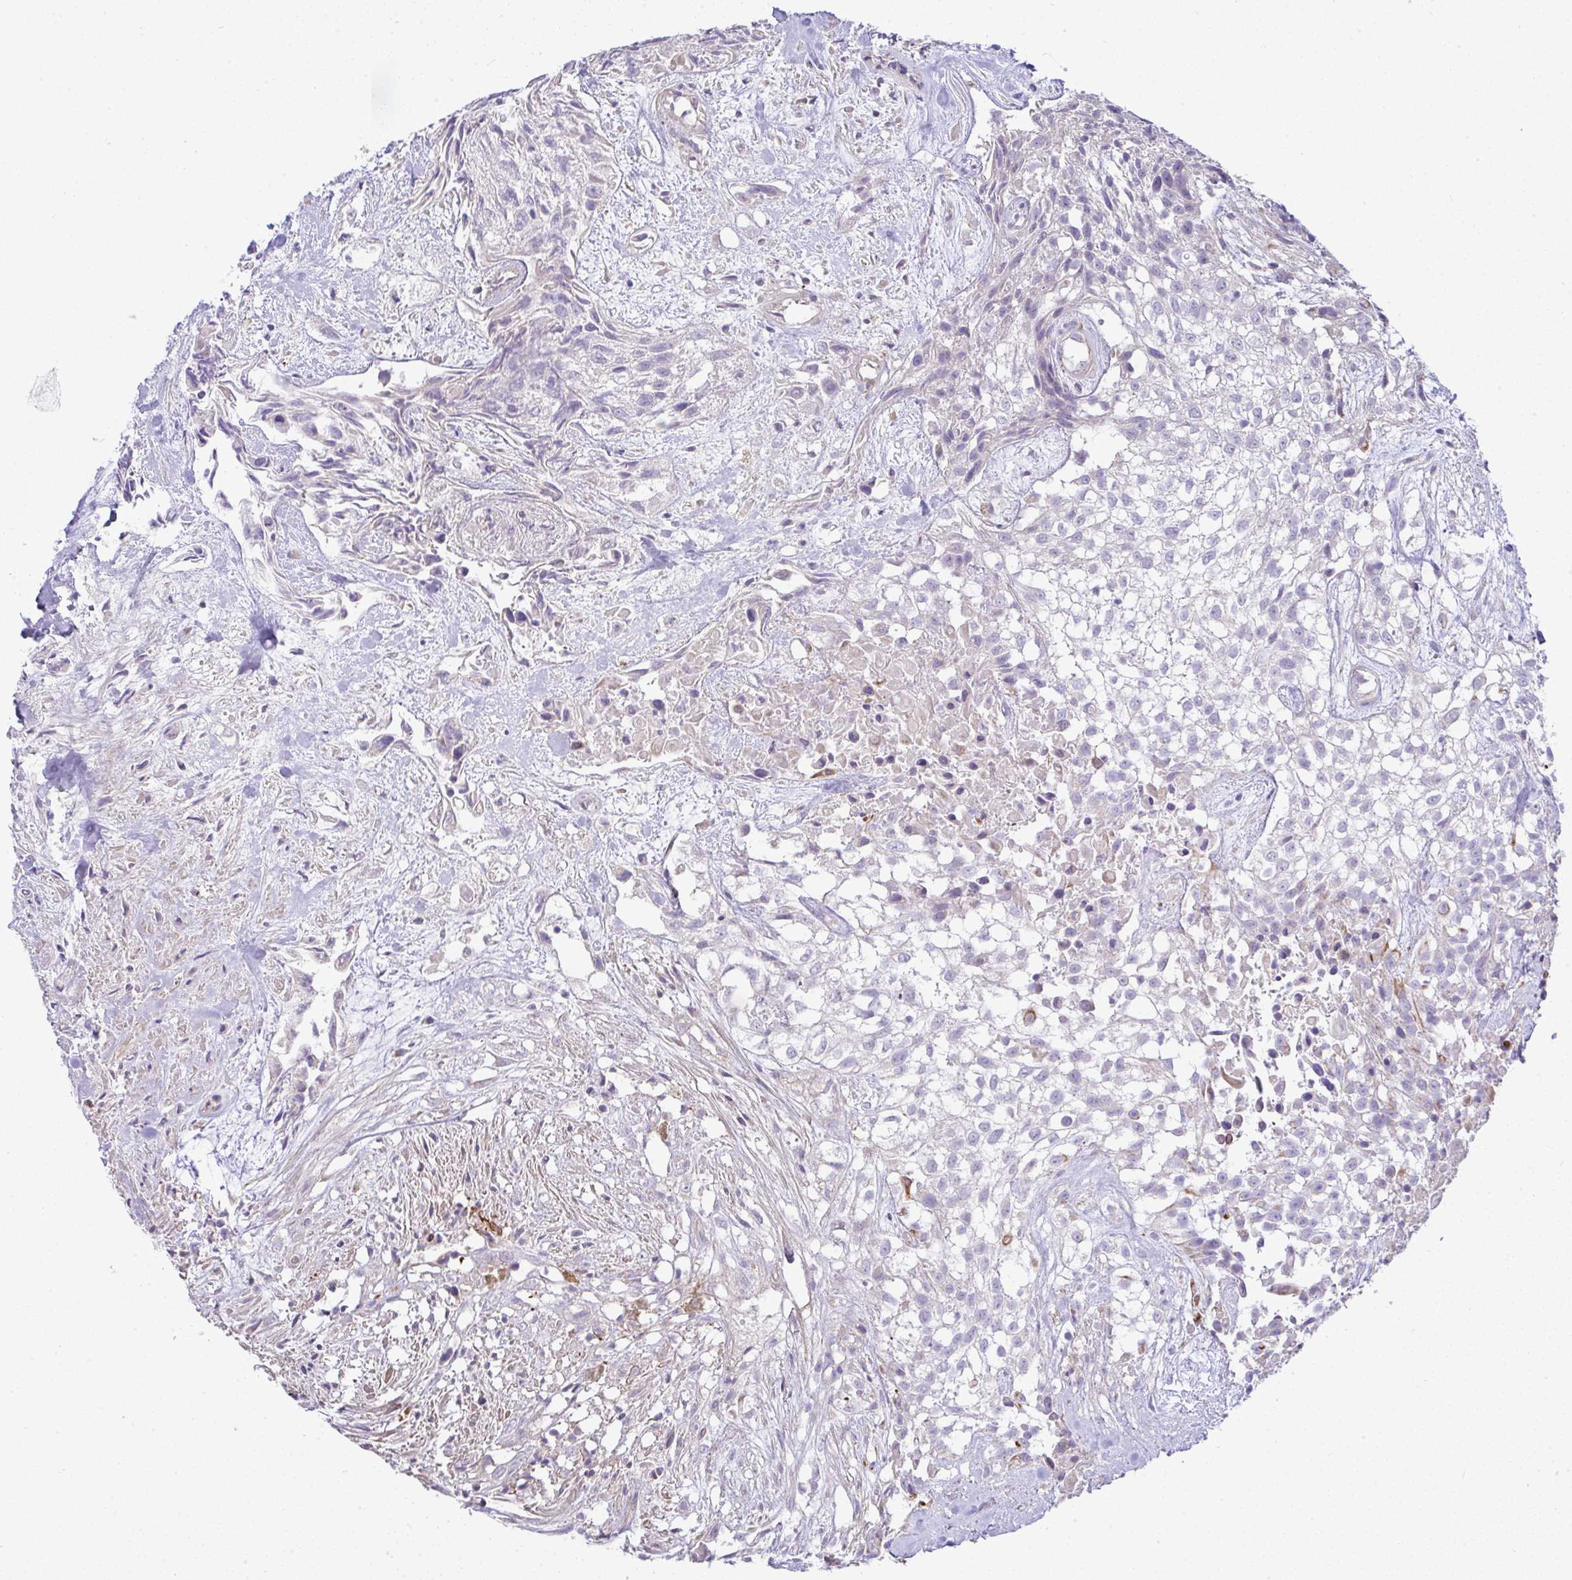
{"staining": {"intensity": "negative", "quantity": "none", "location": "none"}, "tissue": "urothelial cancer", "cell_type": "Tumor cells", "image_type": "cancer", "snomed": [{"axis": "morphology", "description": "Urothelial carcinoma, High grade"}, {"axis": "topography", "description": "Urinary bladder"}], "caption": "A high-resolution histopathology image shows immunohistochemistry staining of urothelial cancer, which exhibits no significant staining in tumor cells.", "gene": "GRID2", "patient": {"sex": "male", "age": 56}}